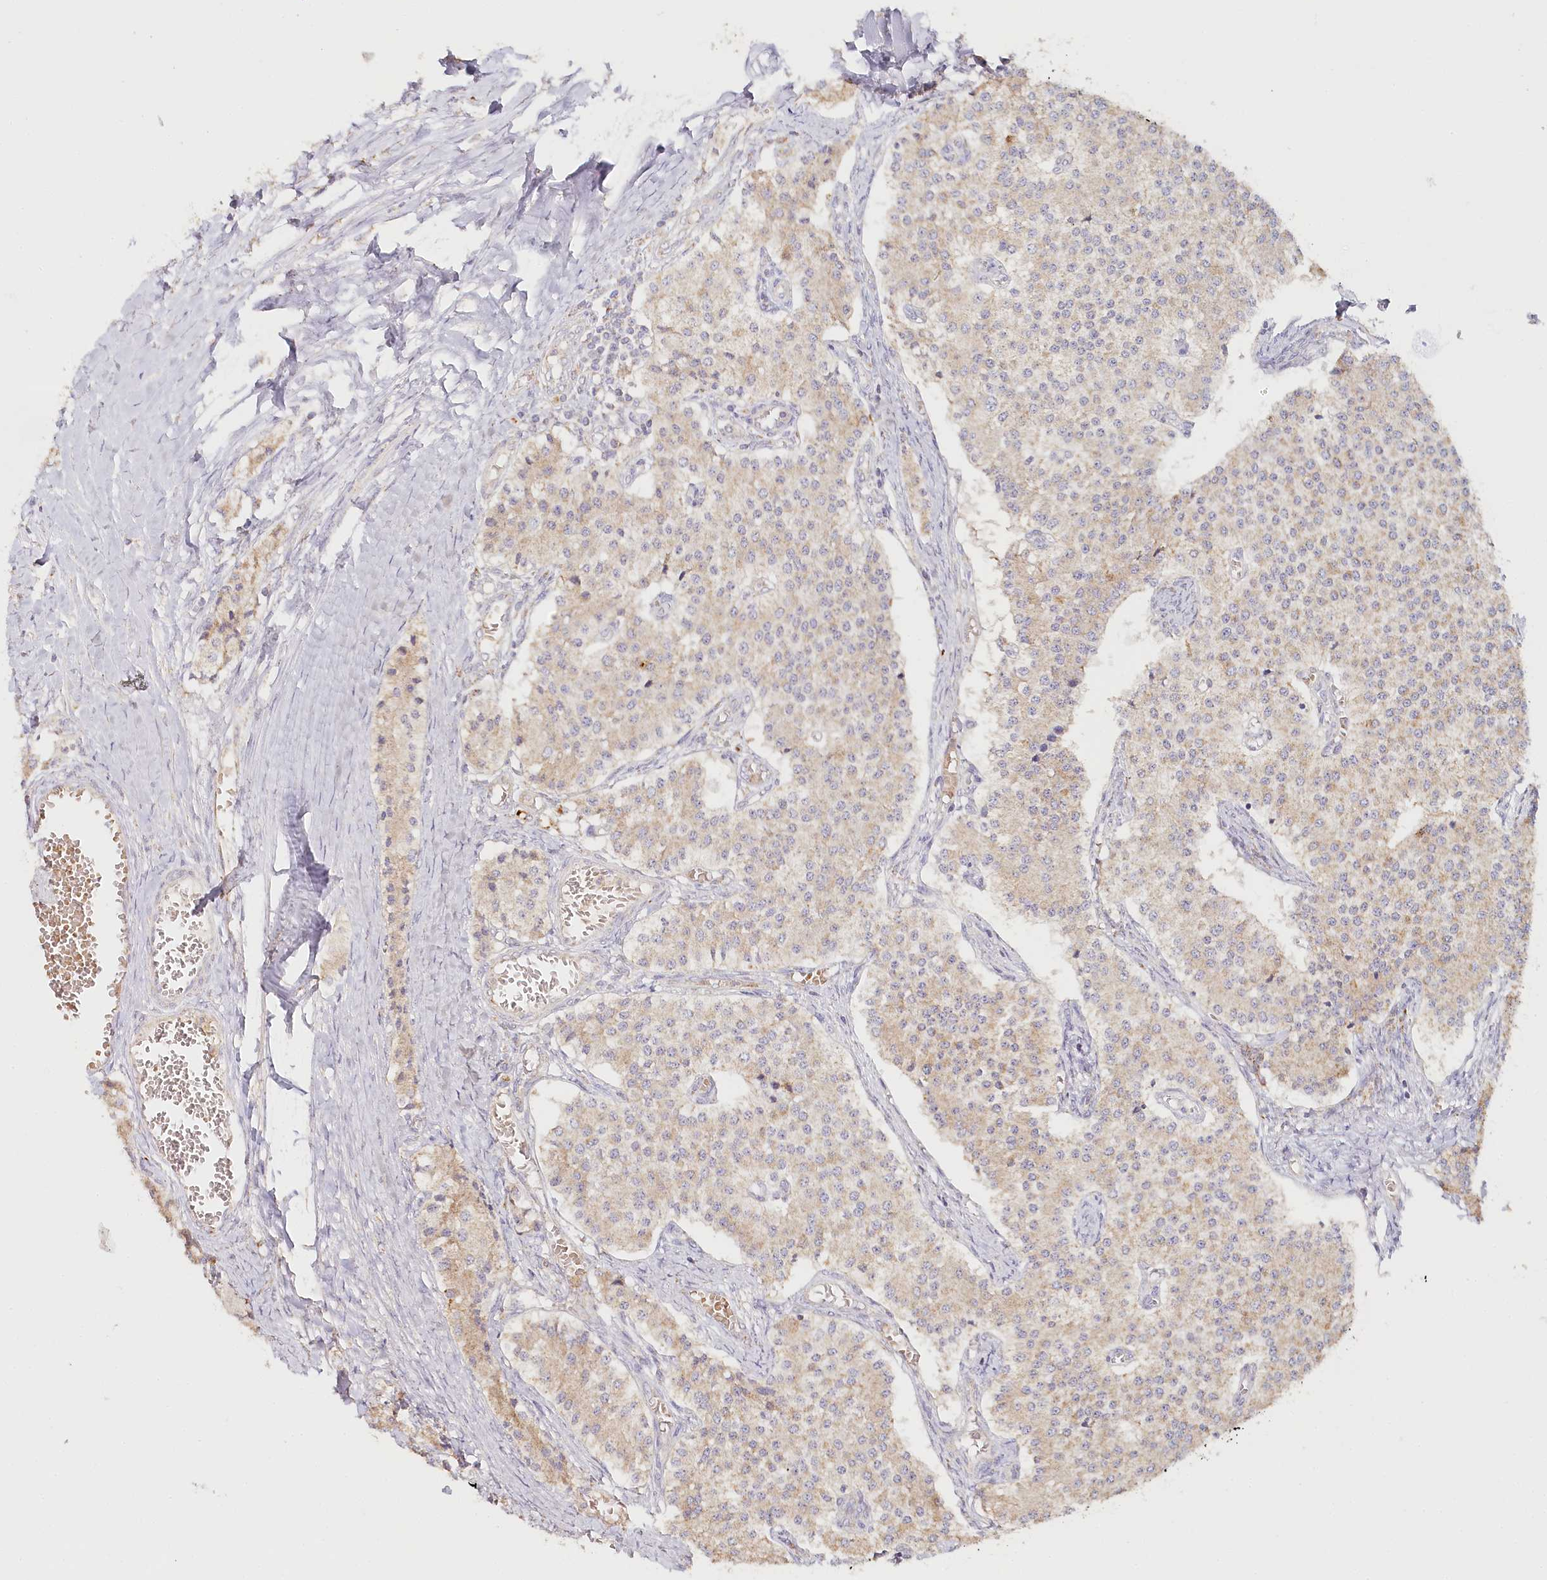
{"staining": {"intensity": "moderate", "quantity": "25%-75%", "location": "cytoplasmic/membranous"}, "tissue": "carcinoid", "cell_type": "Tumor cells", "image_type": "cancer", "snomed": [{"axis": "morphology", "description": "Carcinoid, malignant, NOS"}, {"axis": "topography", "description": "Colon"}], "caption": "Human carcinoid stained for a protein (brown) demonstrates moderate cytoplasmic/membranous positive staining in approximately 25%-75% of tumor cells.", "gene": "MMP25", "patient": {"sex": "female", "age": 52}}